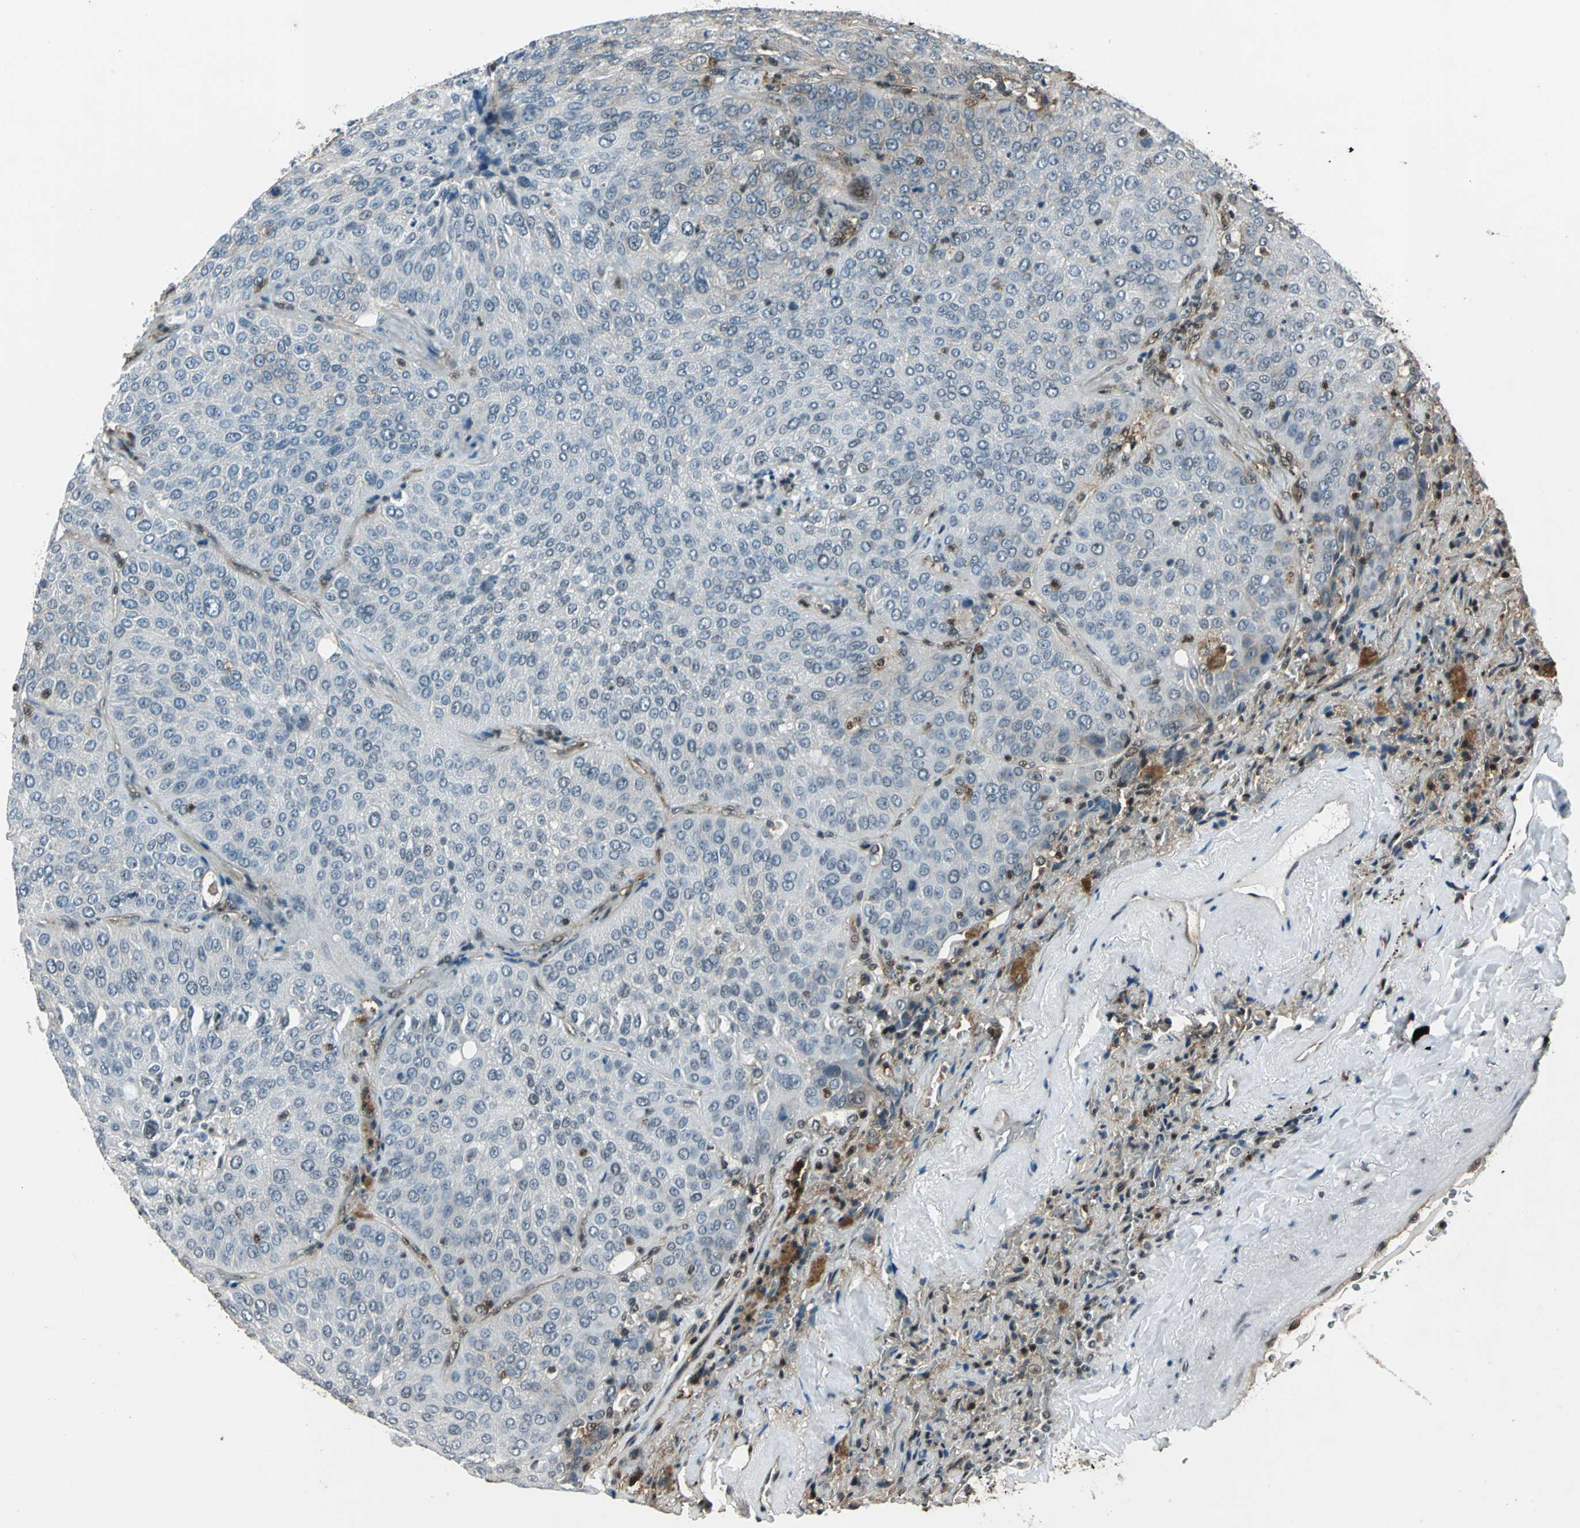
{"staining": {"intensity": "negative", "quantity": "none", "location": "none"}, "tissue": "lung cancer", "cell_type": "Tumor cells", "image_type": "cancer", "snomed": [{"axis": "morphology", "description": "Squamous cell carcinoma, NOS"}, {"axis": "topography", "description": "Lung"}], "caption": "Human lung squamous cell carcinoma stained for a protein using IHC demonstrates no staining in tumor cells.", "gene": "NR2C2", "patient": {"sex": "male", "age": 54}}